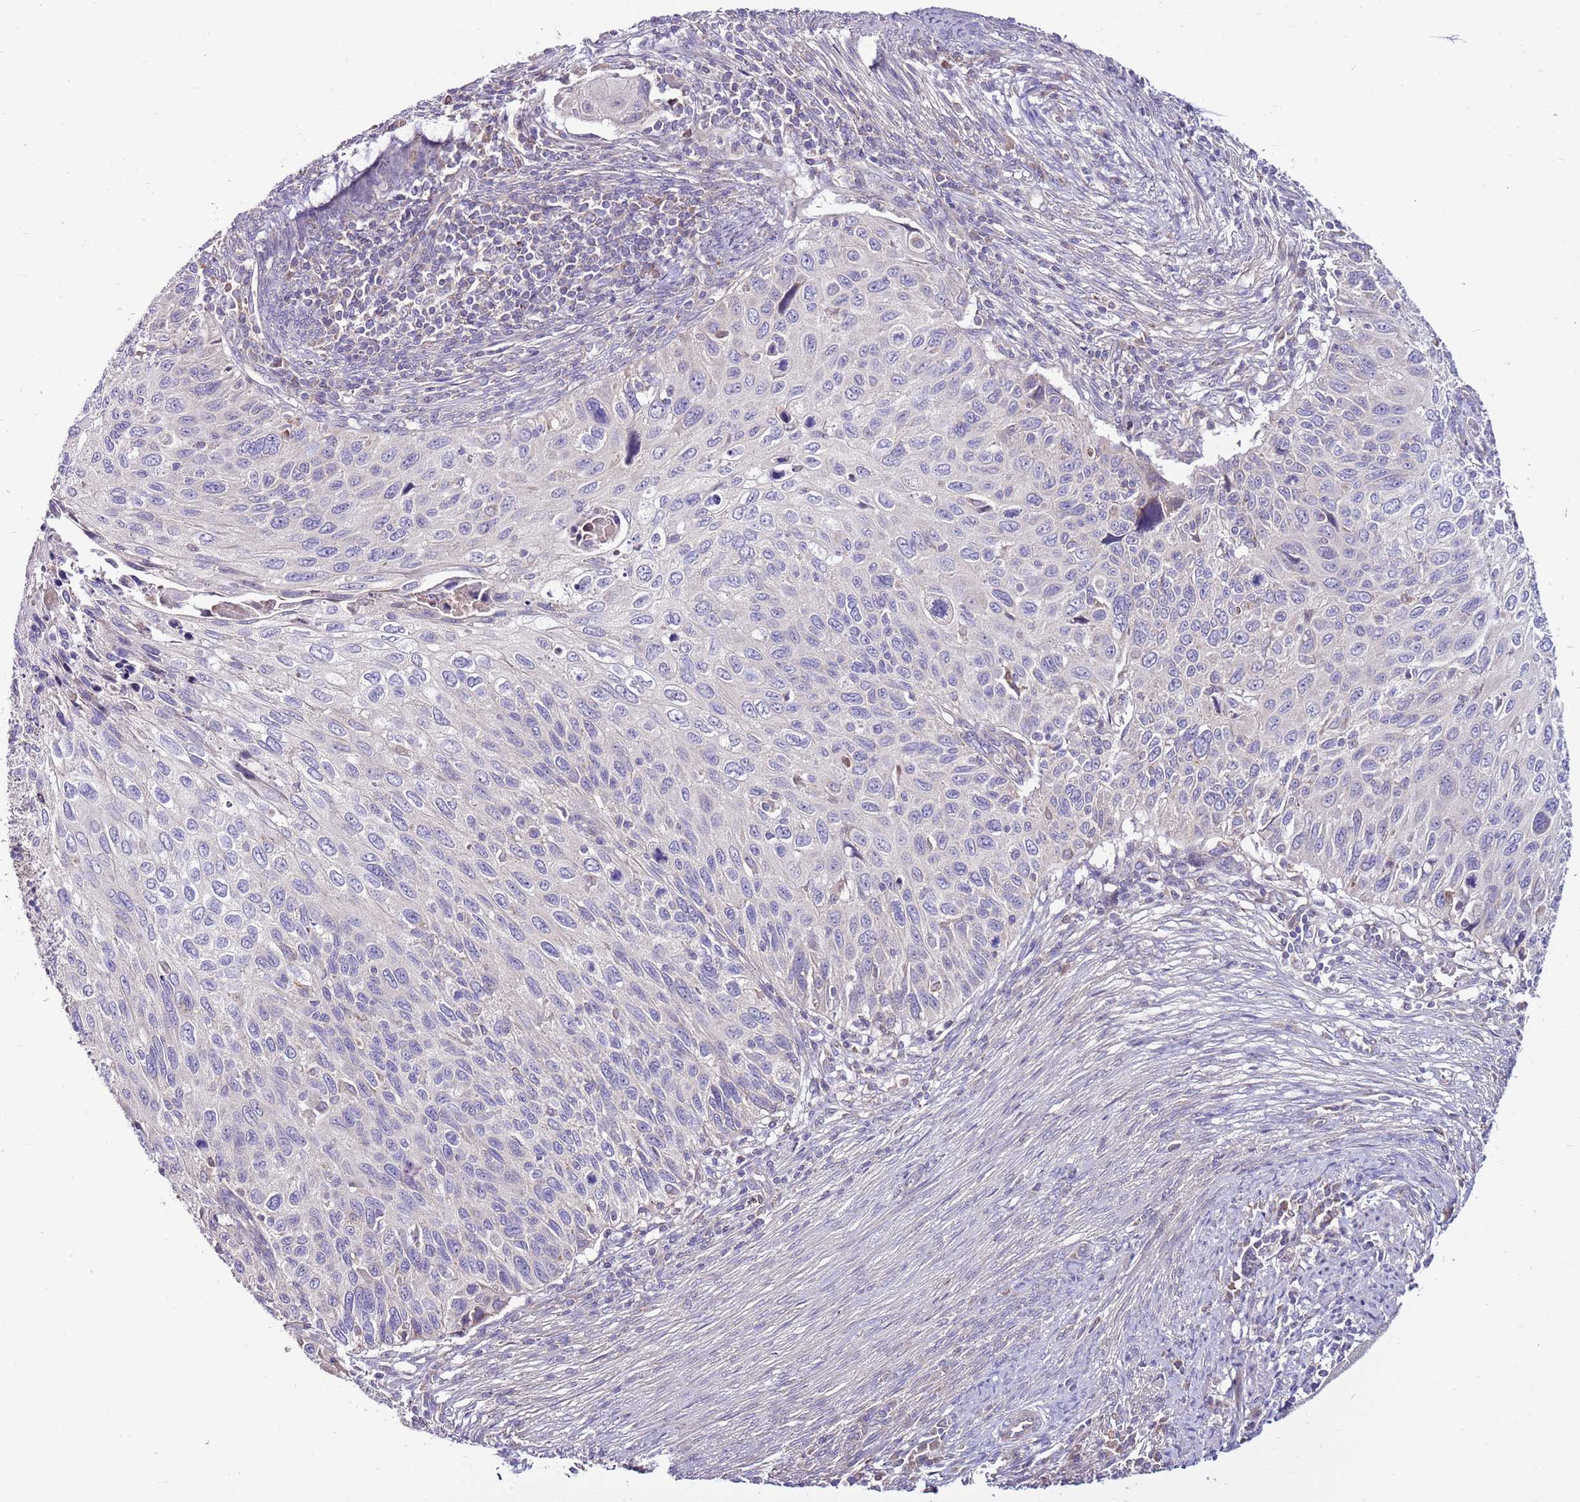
{"staining": {"intensity": "negative", "quantity": "none", "location": "none"}, "tissue": "cervical cancer", "cell_type": "Tumor cells", "image_type": "cancer", "snomed": [{"axis": "morphology", "description": "Squamous cell carcinoma, NOS"}, {"axis": "topography", "description": "Cervix"}], "caption": "A high-resolution image shows immunohistochemistry (IHC) staining of cervical squamous cell carcinoma, which displays no significant positivity in tumor cells.", "gene": "SMG1", "patient": {"sex": "female", "age": 70}}